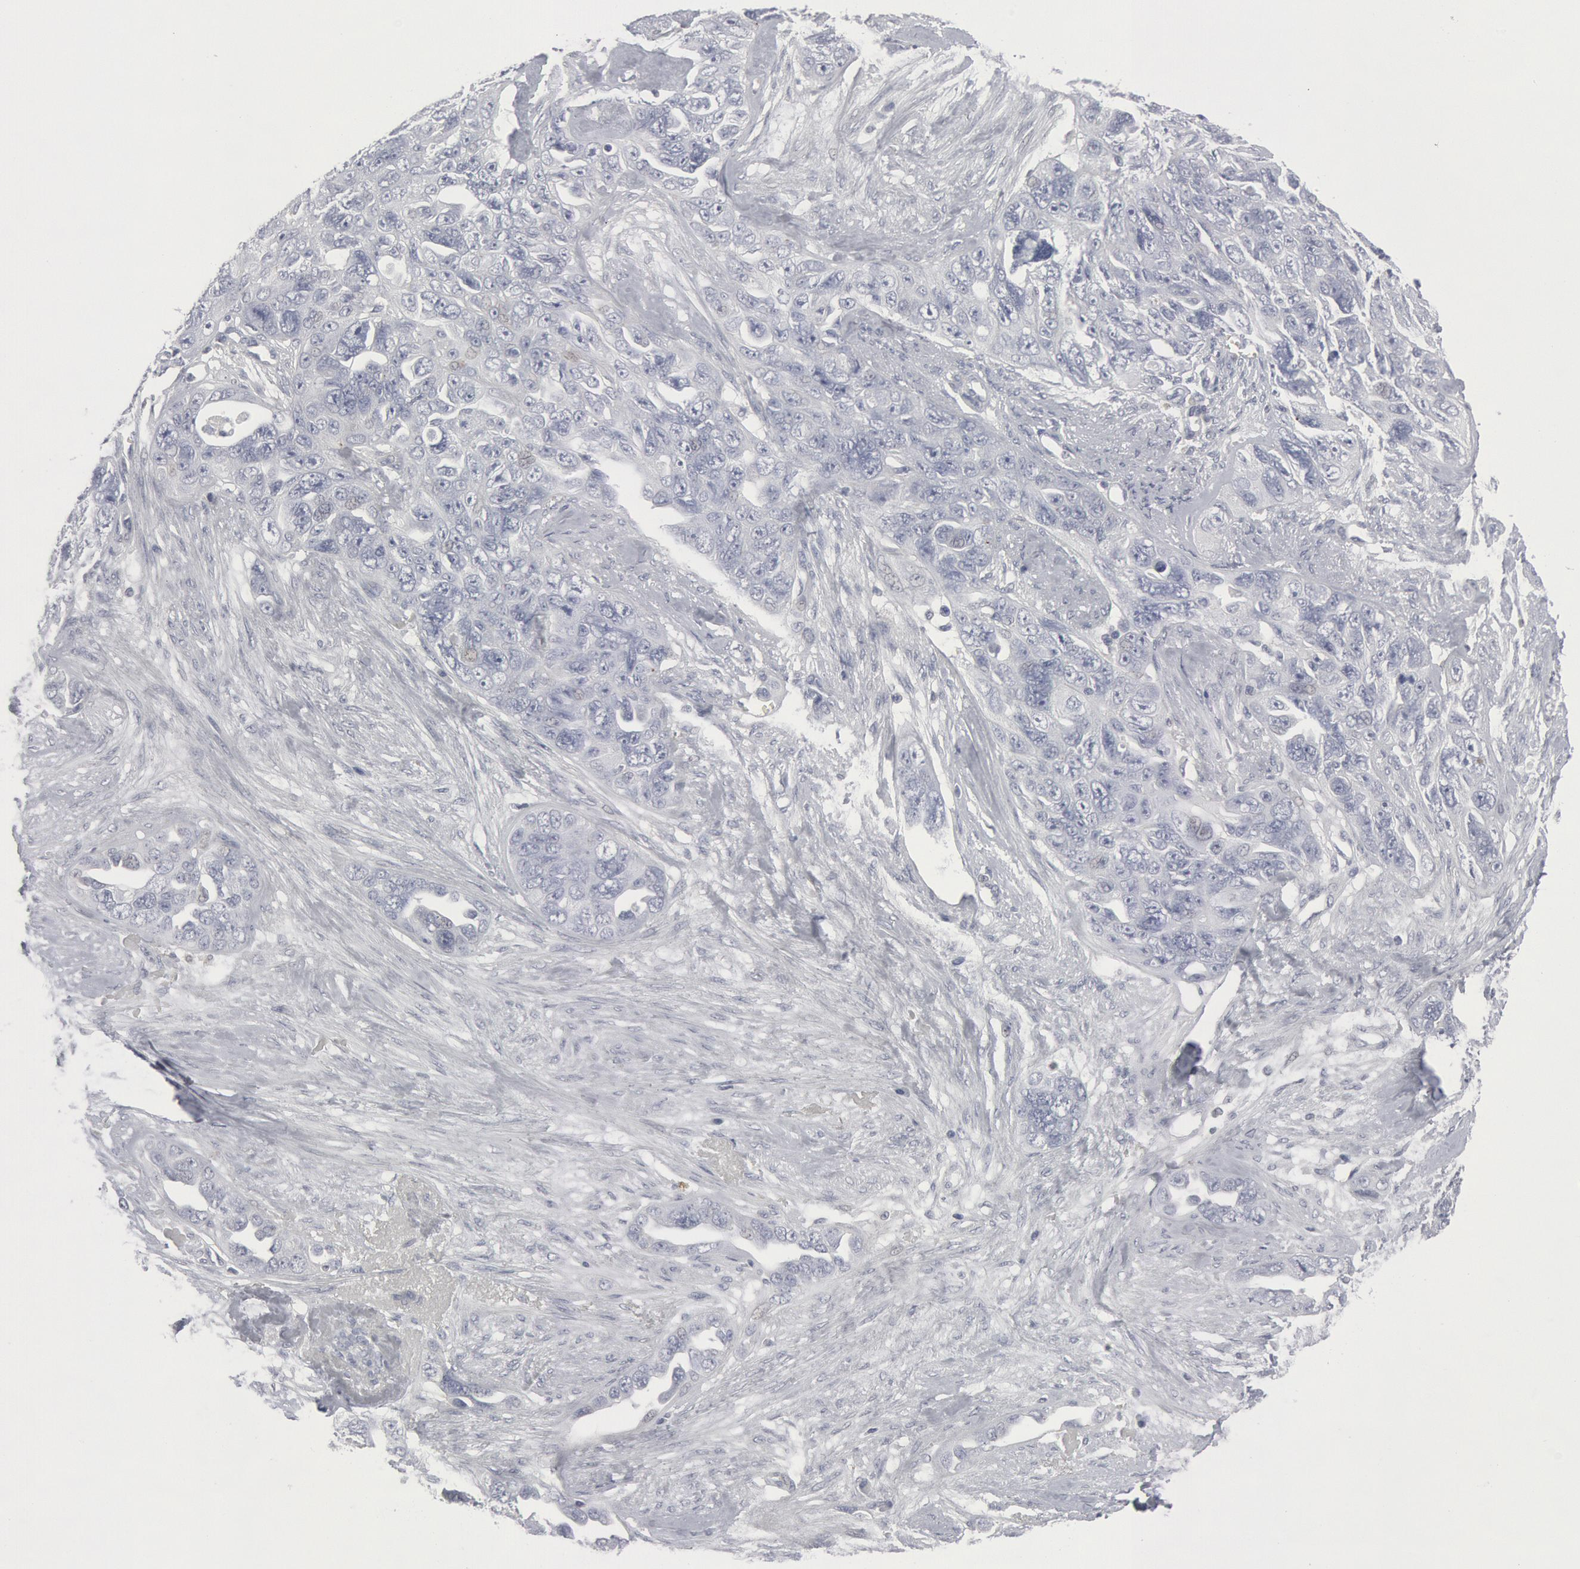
{"staining": {"intensity": "negative", "quantity": "none", "location": "none"}, "tissue": "ovarian cancer", "cell_type": "Tumor cells", "image_type": "cancer", "snomed": [{"axis": "morphology", "description": "Cystadenocarcinoma, serous, NOS"}, {"axis": "topography", "description": "Ovary"}], "caption": "This is a histopathology image of immunohistochemistry (IHC) staining of ovarian cancer (serous cystadenocarcinoma), which shows no expression in tumor cells.", "gene": "DMC1", "patient": {"sex": "female", "age": 63}}